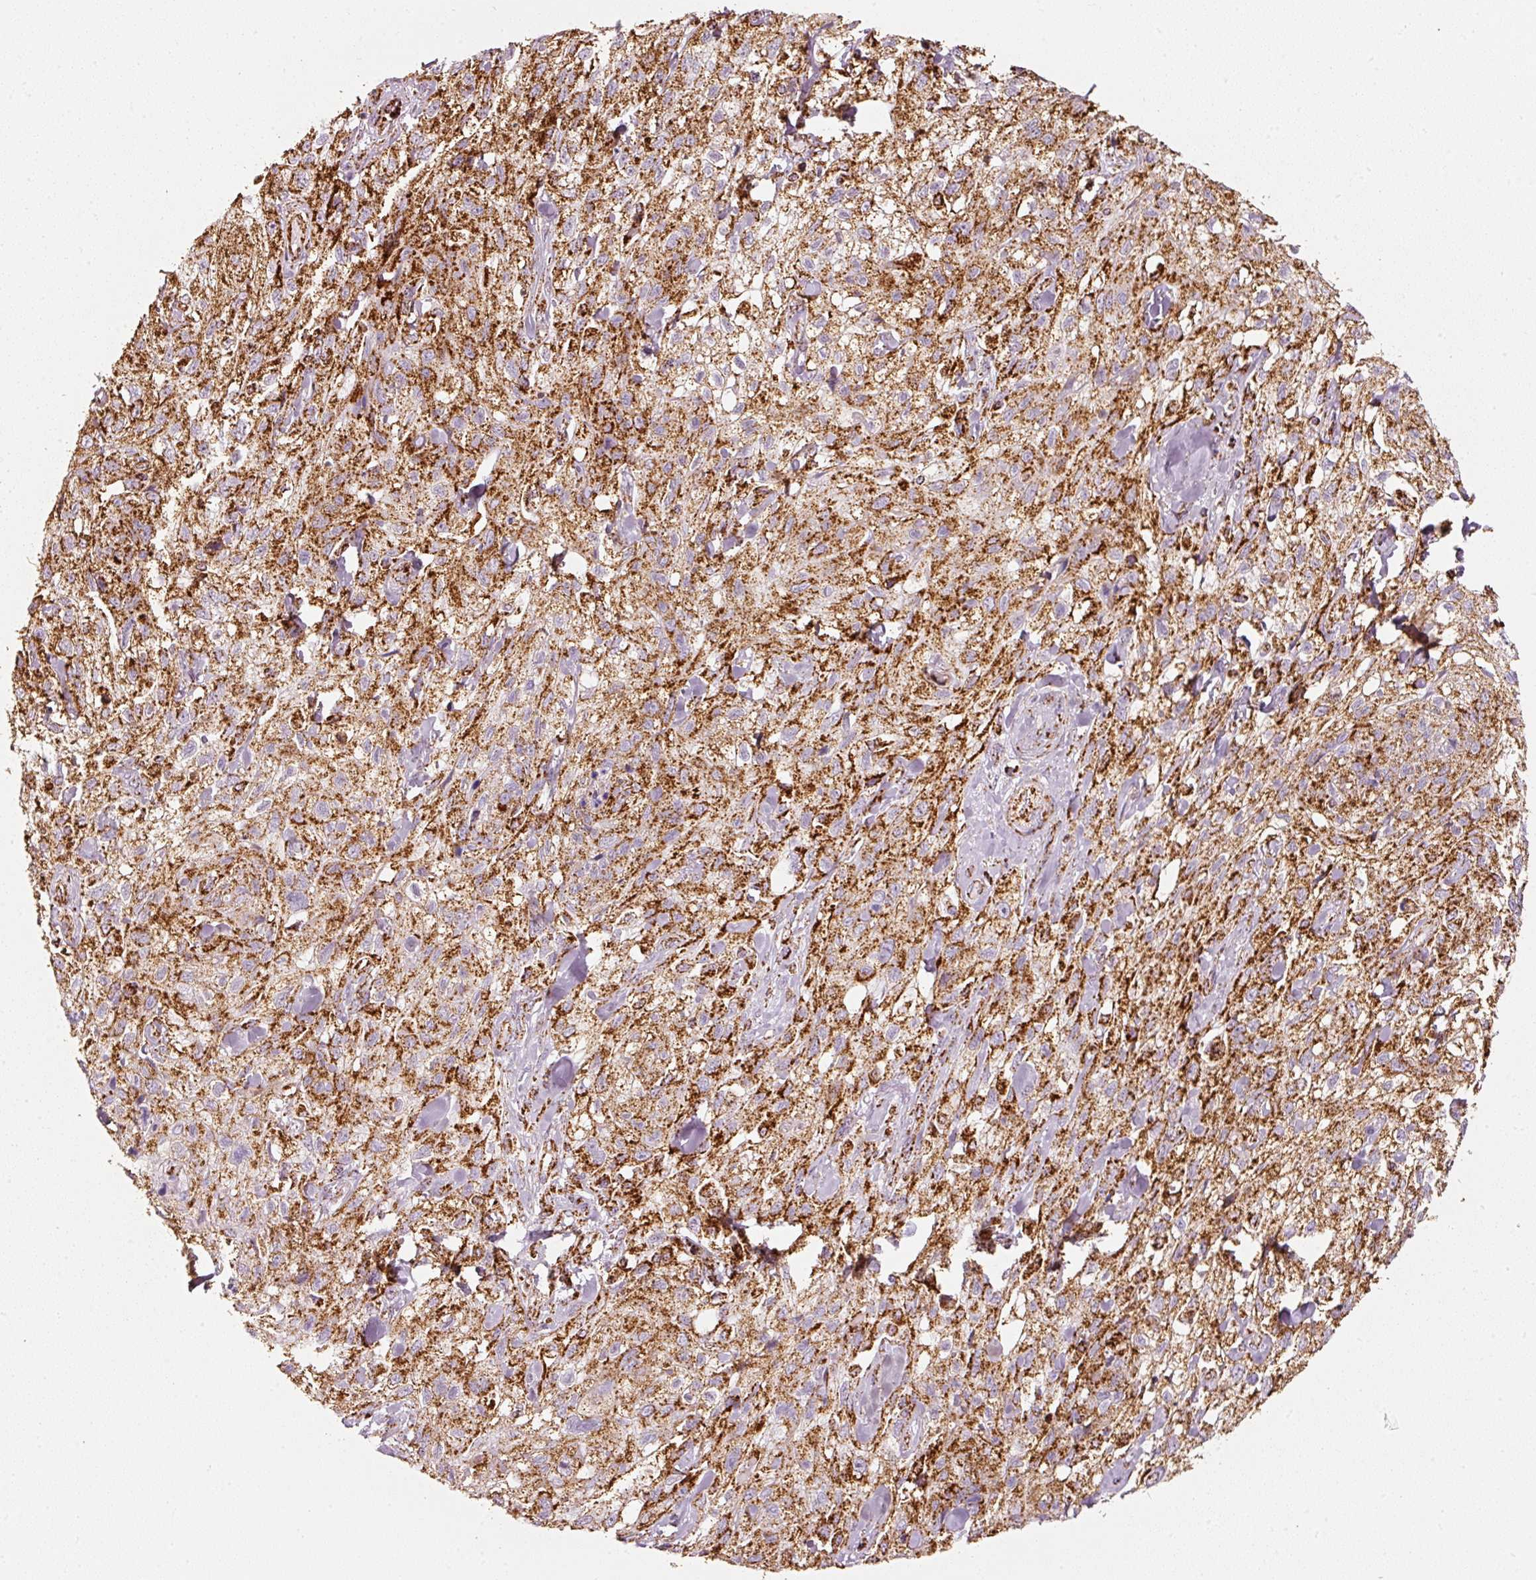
{"staining": {"intensity": "strong", "quantity": ">75%", "location": "cytoplasmic/membranous"}, "tissue": "skin cancer", "cell_type": "Tumor cells", "image_type": "cancer", "snomed": [{"axis": "morphology", "description": "Squamous cell carcinoma, NOS"}, {"axis": "topography", "description": "Skin"}, {"axis": "topography", "description": "Vulva"}], "caption": "This image shows skin squamous cell carcinoma stained with immunohistochemistry (IHC) to label a protein in brown. The cytoplasmic/membranous of tumor cells show strong positivity for the protein. Nuclei are counter-stained blue.", "gene": "UQCRC1", "patient": {"sex": "female", "age": 86}}